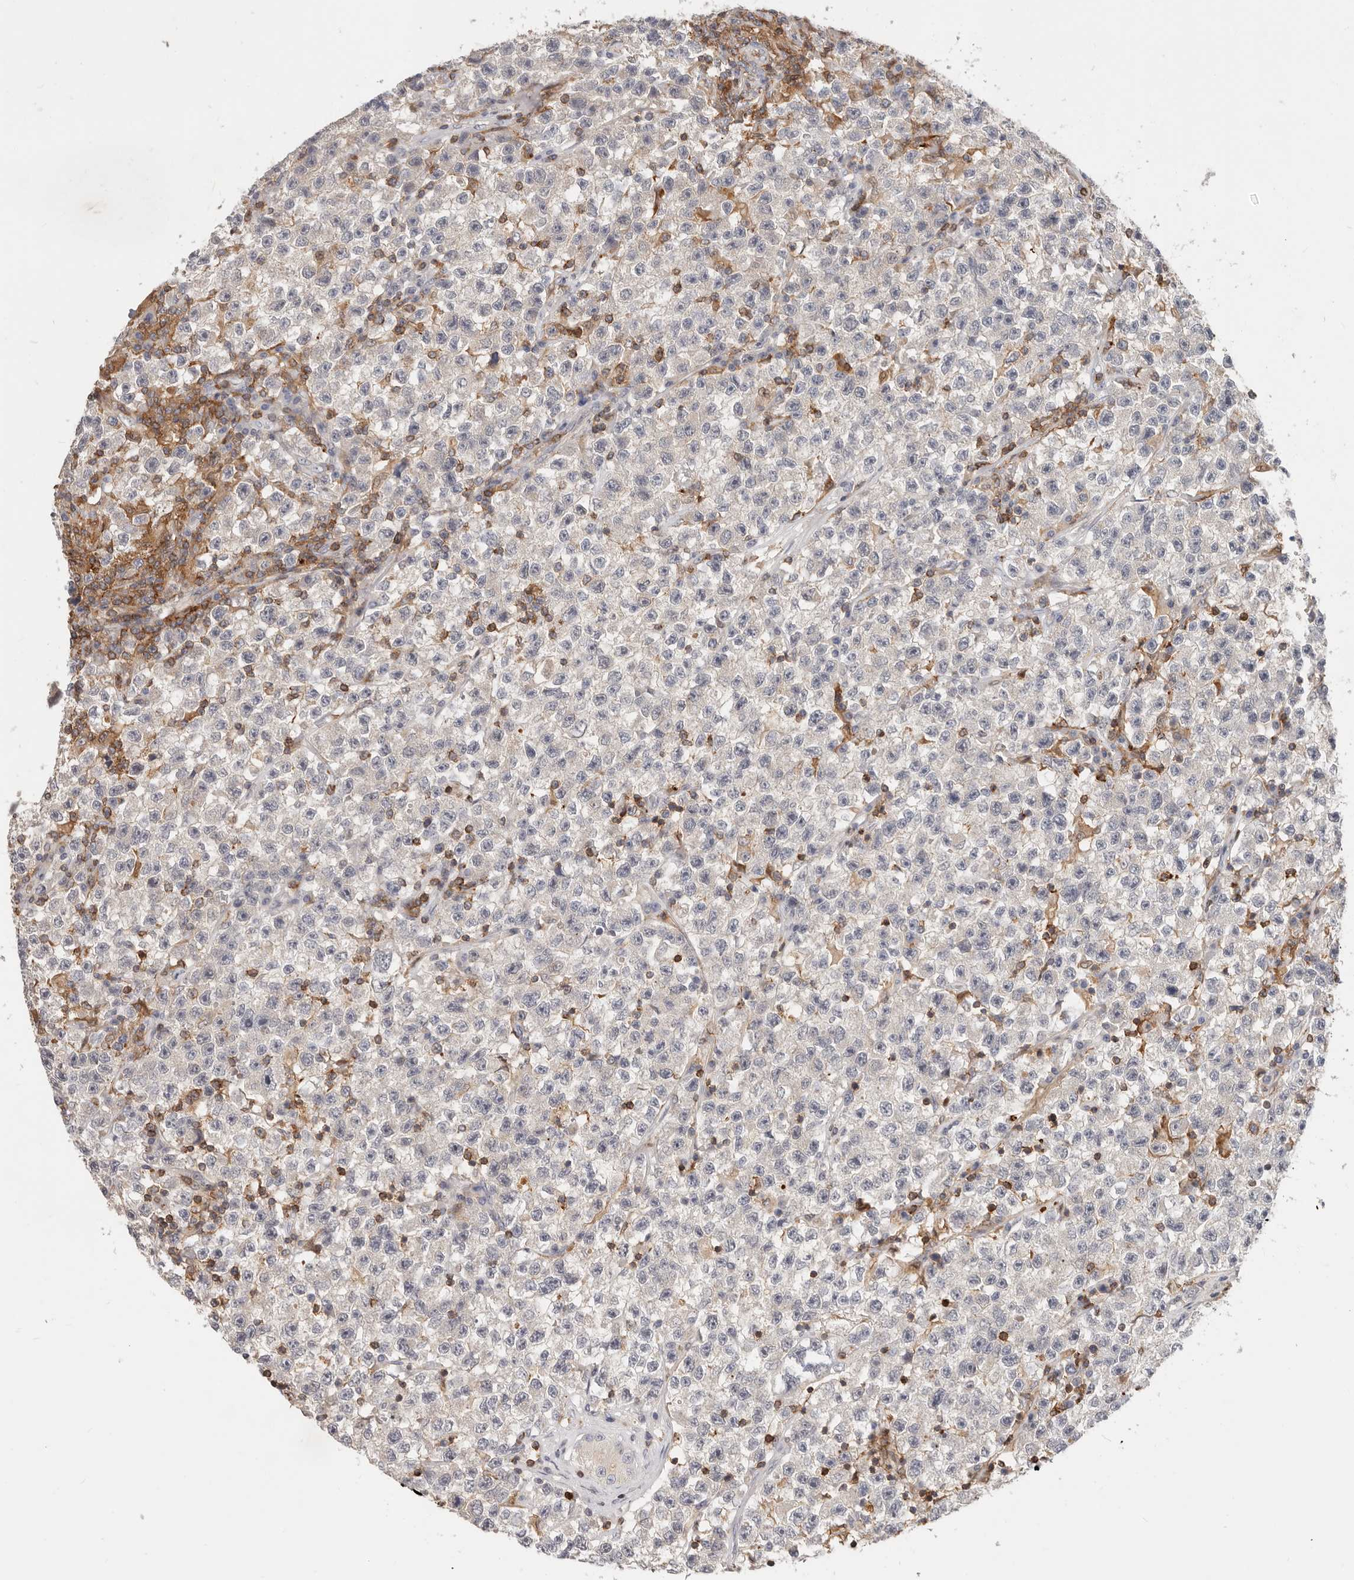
{"staining": {"intensity": "negative", "quantity": "none", "location": "none"}, "tissue": "testis cancer", "cell_type": "Tumor cells", "image_type": "cancer", "snomed": [{"axis": "morphology", "description": "Seminoma, NOS"}, {"axis": "topography", "description": "Testis"}], "caption": "Immunohistochemistry (IHC) photomicrograph of testis cancer (seminoma) stained for a protein (brown), which demonstrates no expression in tumor cells.", "gene": "TMEM63B", "patient": {"sex": "male", "age": 22}}